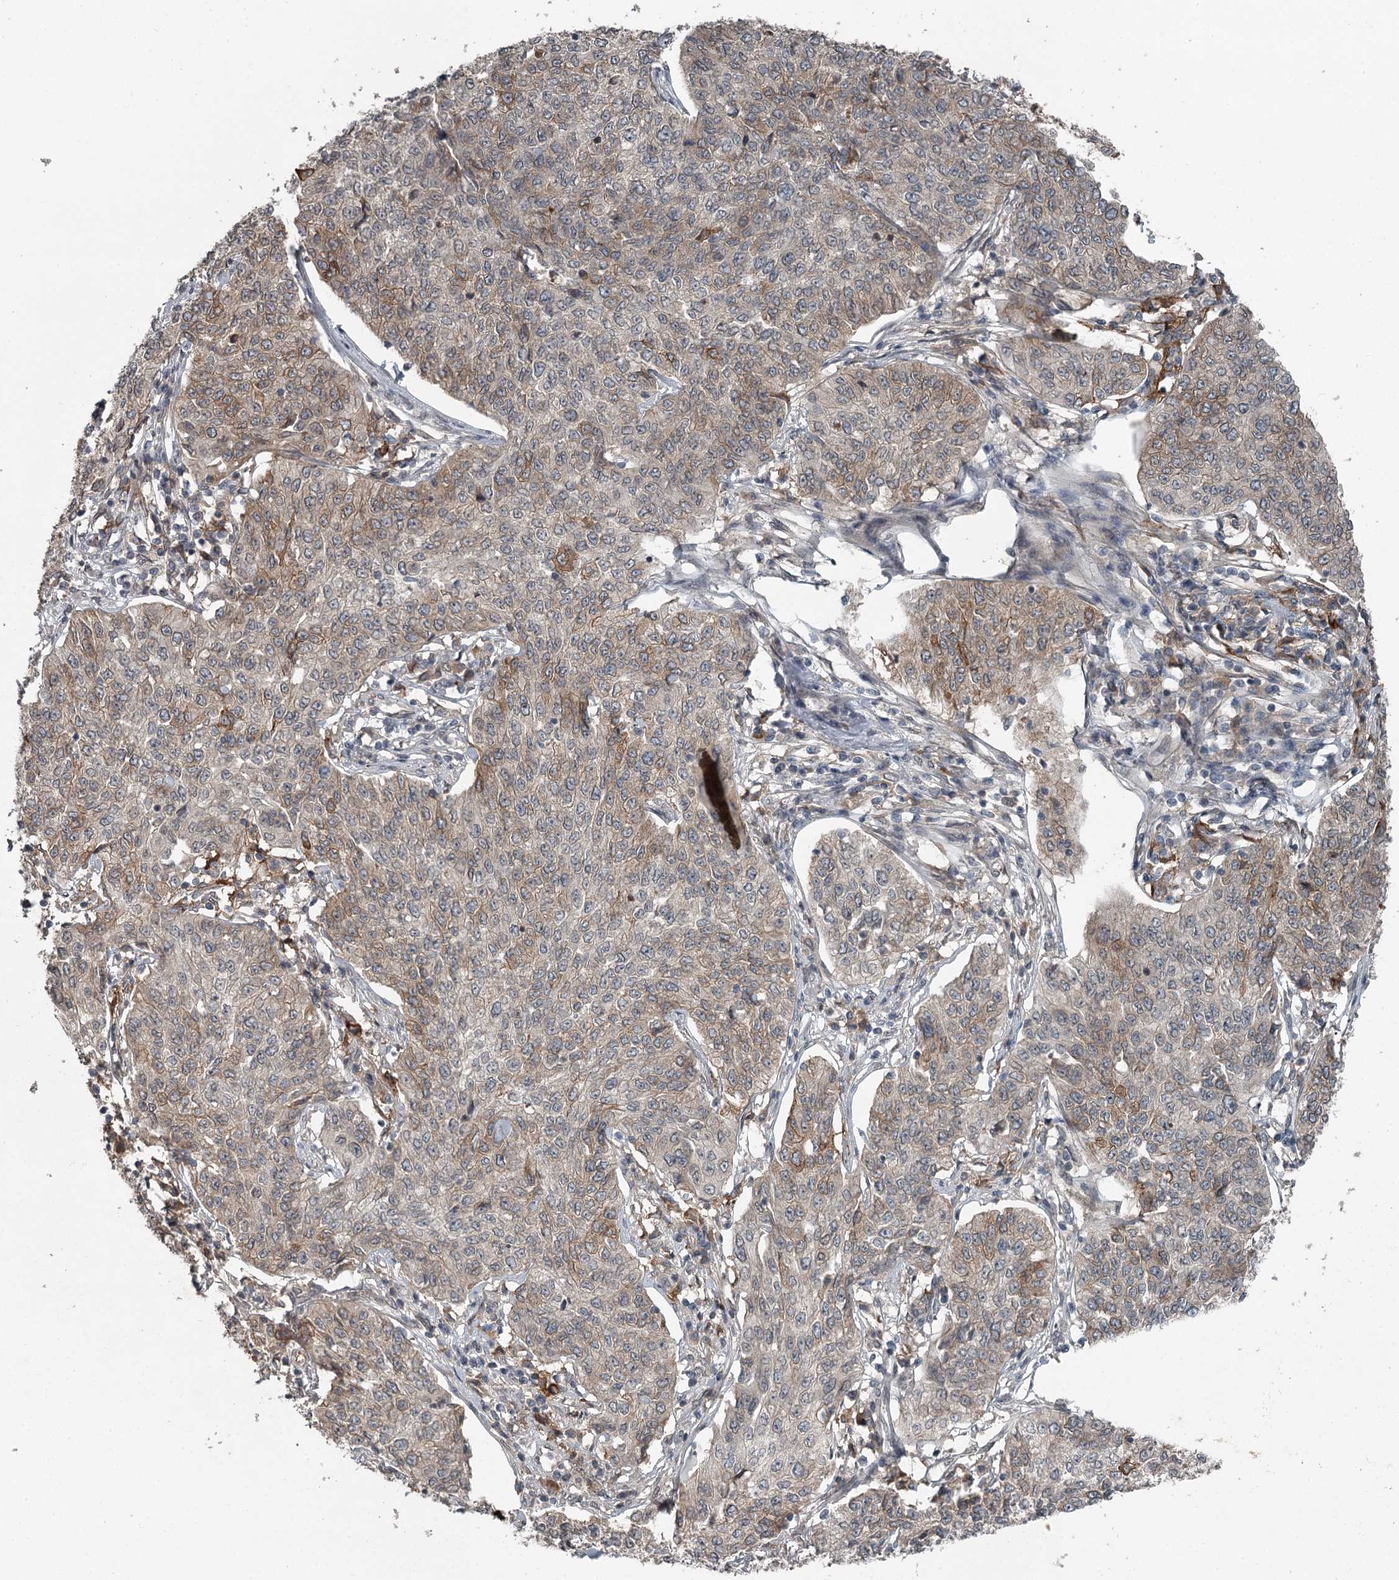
{"staining": {"intensity": "weak", "quantity": "25%-75%", "location": "cytoplasmic/membranous"}, "tissue": "cervical cancer", "cell_type": "Tumor cells", "image_type": "cancer", "snomed": [{"axis": "morphology", "description": "Squamous cell carcinoma, NOS"}, {"axis": "topography", "description": "Cervix"}], "caption": "Approximately 25%-75% of tumor cells in cervical squamous cell carcinoma display weak cytoplasmic/membranous protein positivity as visualized by brown immunohistochemical staining.", "gene": "SLC39A8", "patient": {"sex": "female", "age": 35}}